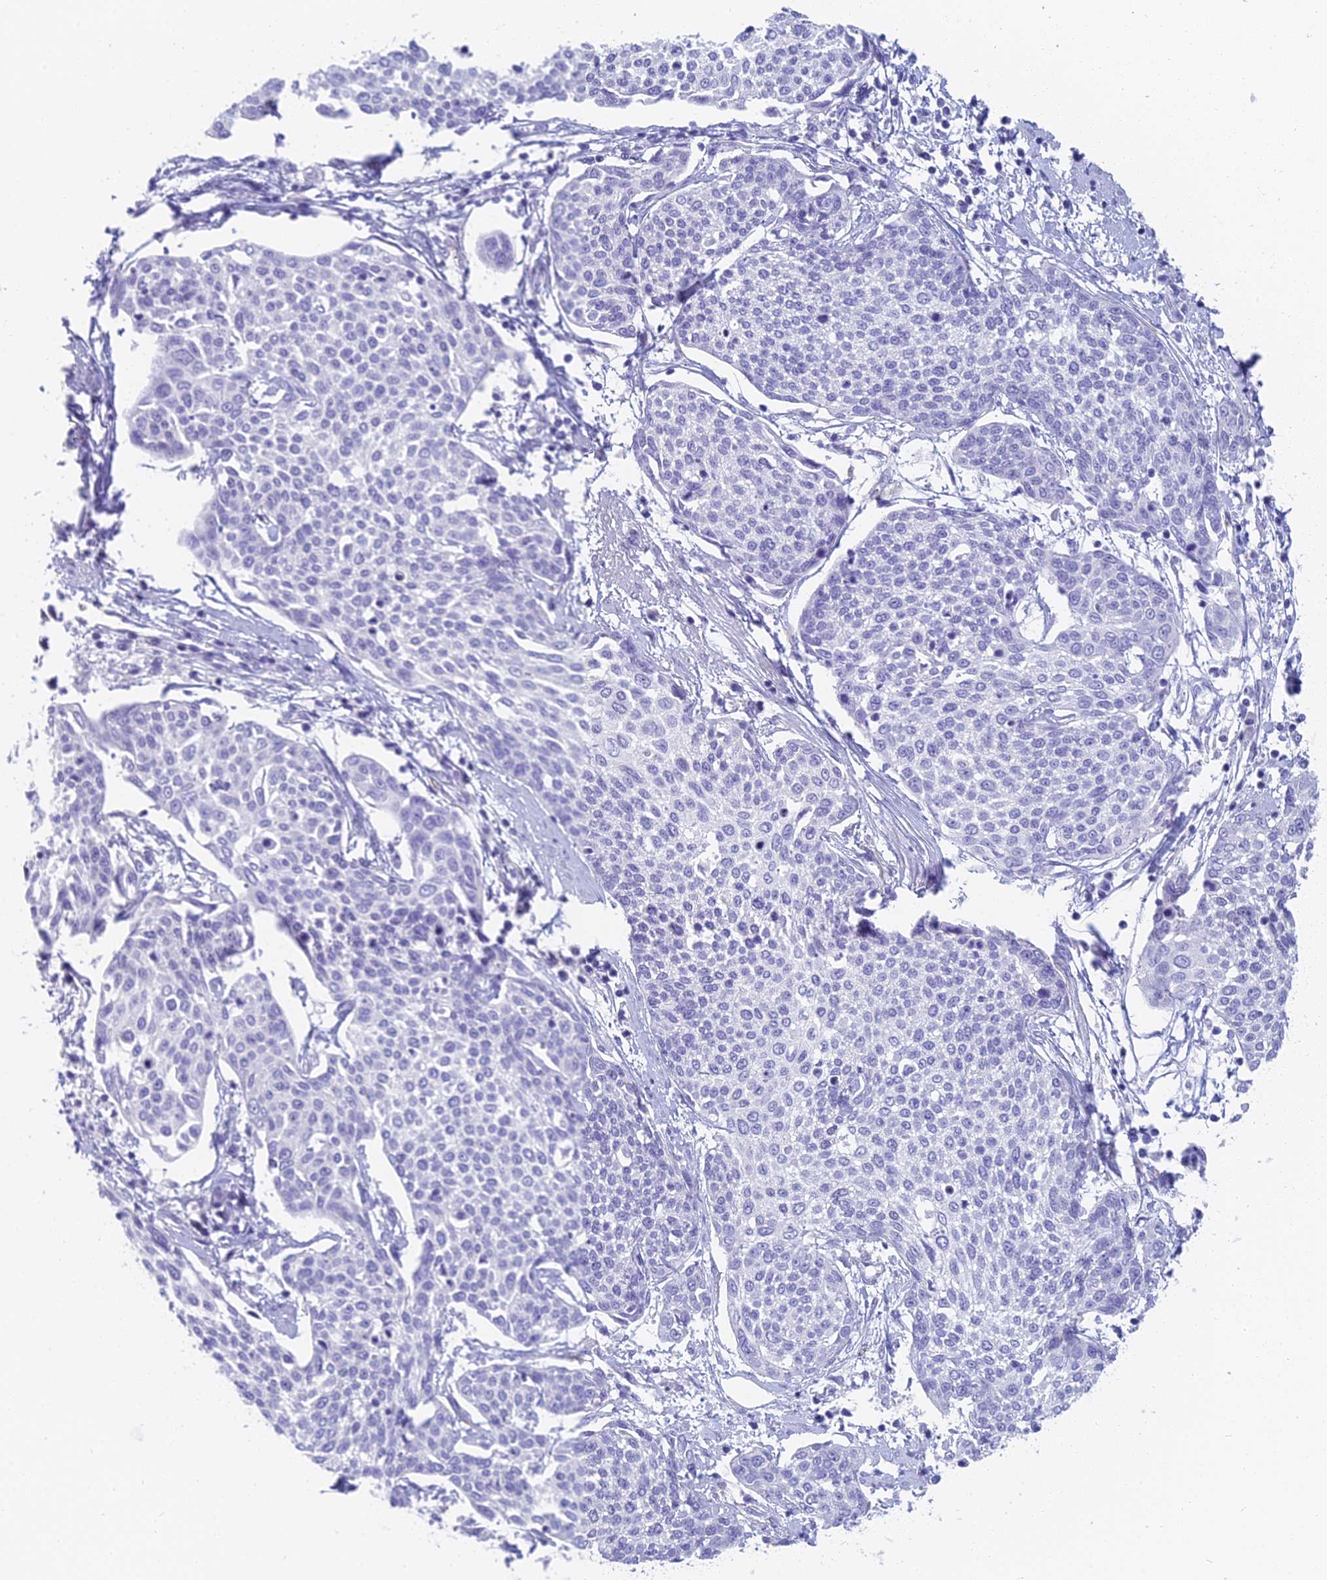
{"staining": {"intensity": "negative", "quantity": "none", "location": "none"}, "tissue": "cervical cancer", "cell_type": "Tumor cells", "image_type": "cancer", "snomed": [{"axis": "morphology", "description": "Squamous cell carcinoma, NOS"}, {"axis": "topography", "description": "Cervix"}], "caption": "Tumor cells show no significant protein staining in cervical cancer.", "gene": "SLC36A2", "patient": {"sex": "female", "age": 34}}